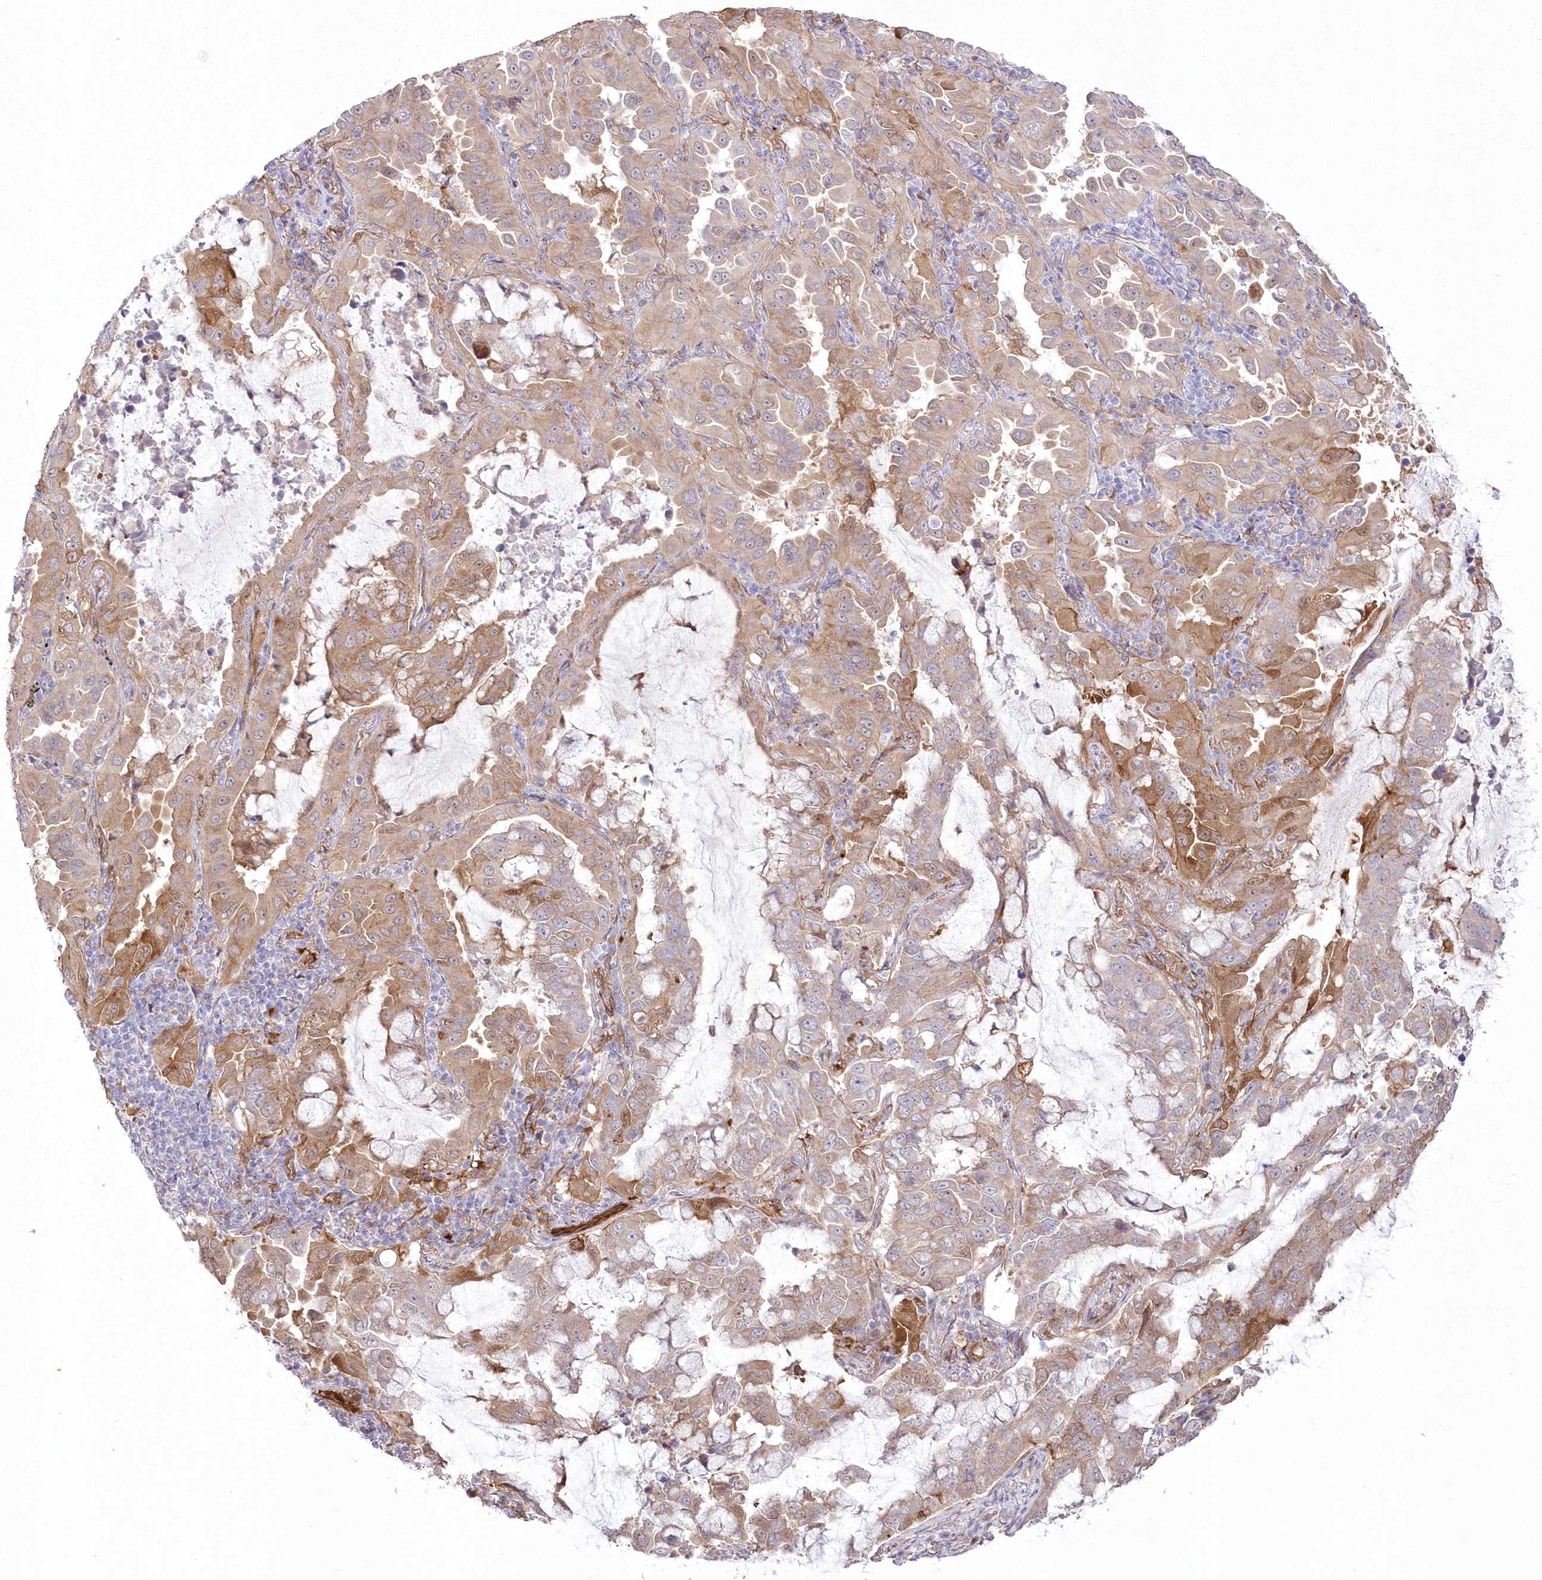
{"staining": {"intensity": "moderate", "quantity": "25%-75%", "location": "cytoplasmic/membranous"}, "tissue": "lung cancer", "cell_type": "Tumor cells", "image_type": "cancer", "snomed": [{"axis": "morphology", "description": "Adenocarcinoma, NOS"}, {"axis": "topography", "description": "Lung"}], "caption": "A photomicrograph of adenocarcinoma (lung) stained for a protein shows moderate cytoplasmic/membranous brown staining in tumor cells. (IHC, brightfield microscopy, high magnification).", "gene": "SH3PXD2B", "patient": {"sex": "male", "age": 64}}